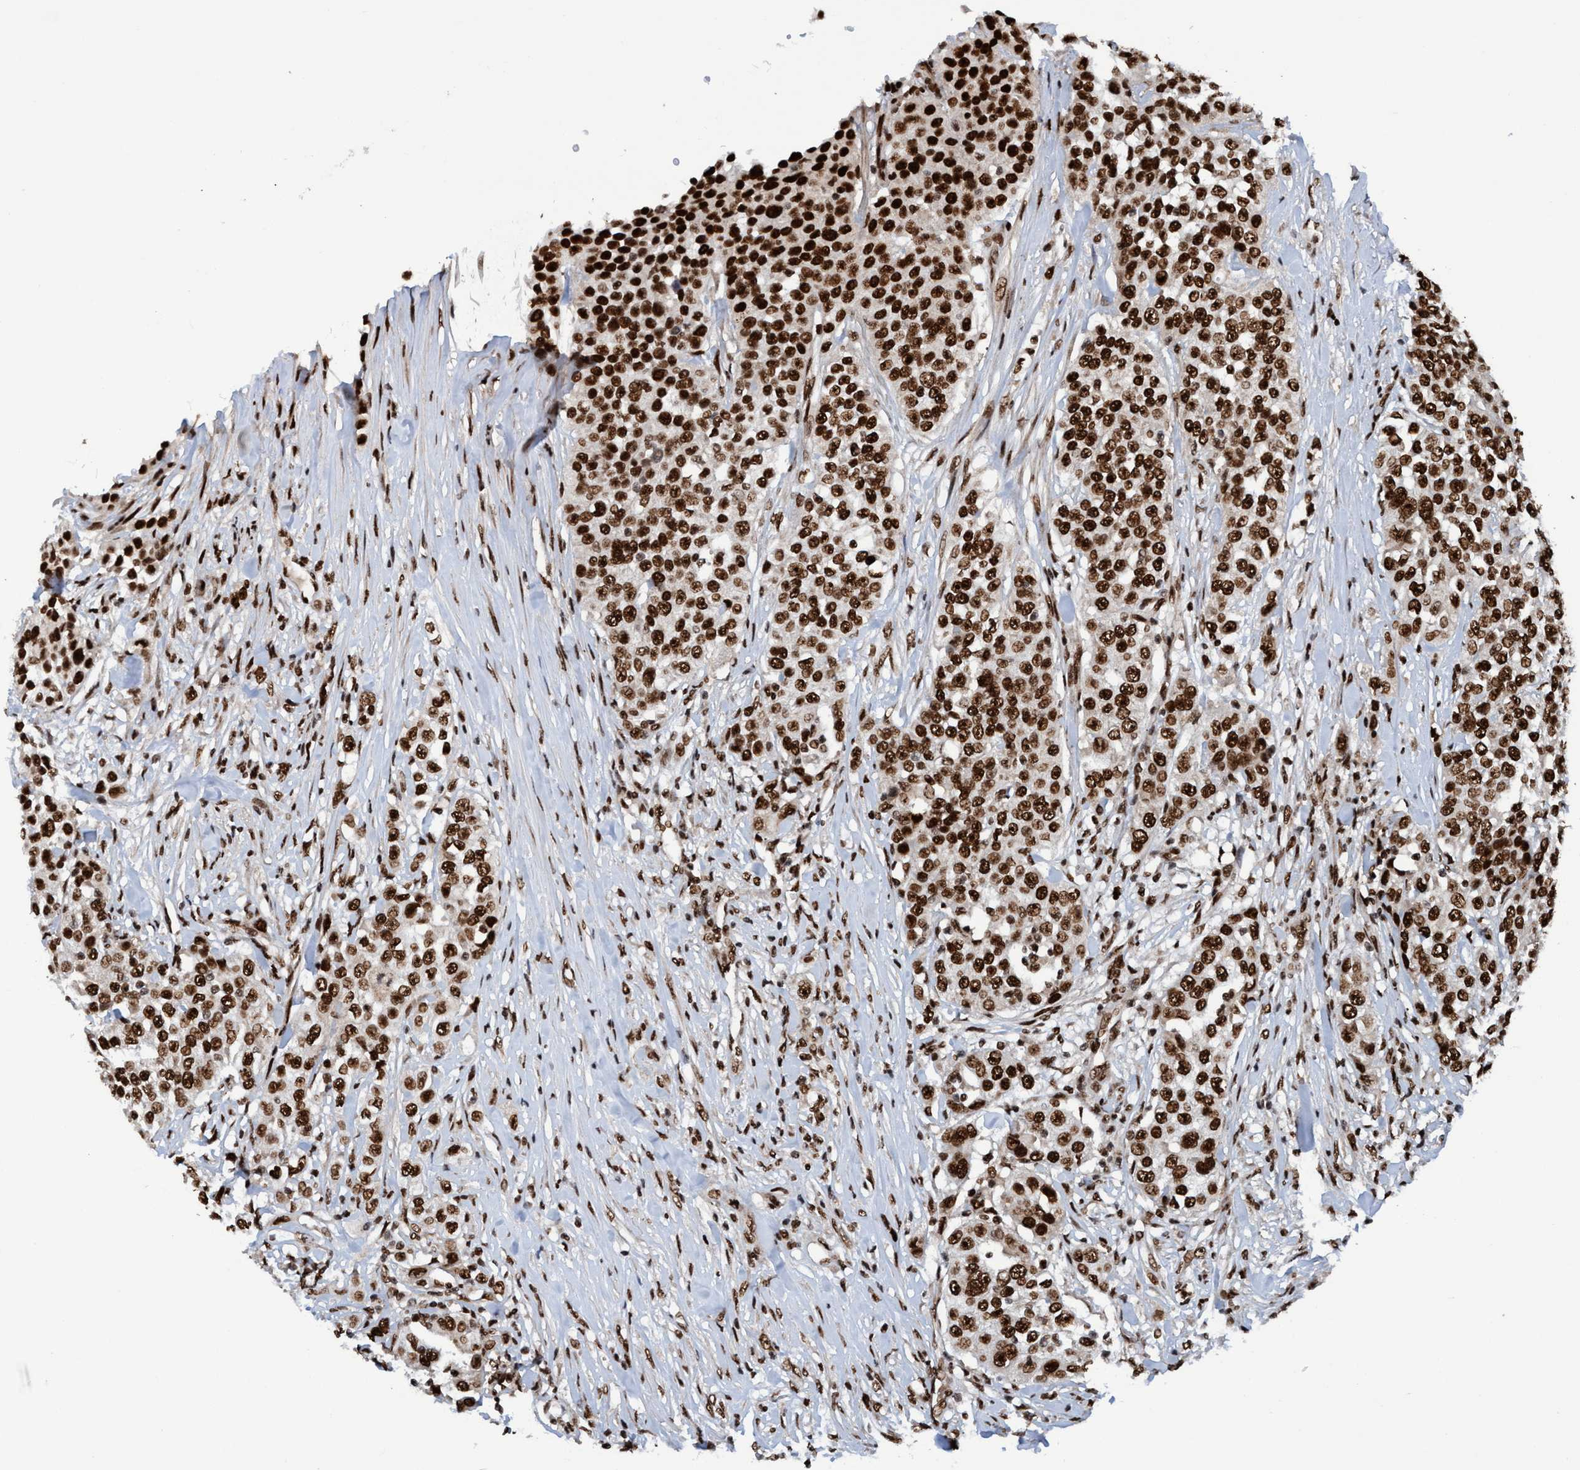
{"staining": {"intensity": "strong", "quantity": ">75%", "location": "nuclear"}, "tissue": "urothelial cancer", "cell_type": "Tumor cells", "image_type": "cancer", "snomed": [{"axis": "morphology", "description": "Urothelial carcinoma, High grade"}, {"axis": "topography", "description": "Urinary bladder"}], "caption": "A high-resolution image shows immunohistochemistry staining of urothelial cancer, which shows strong nuclear staining in approximately >75% of tumor cells.", "gene": "TOPBP1", "patient": {"sex": "female", "age": 80}}